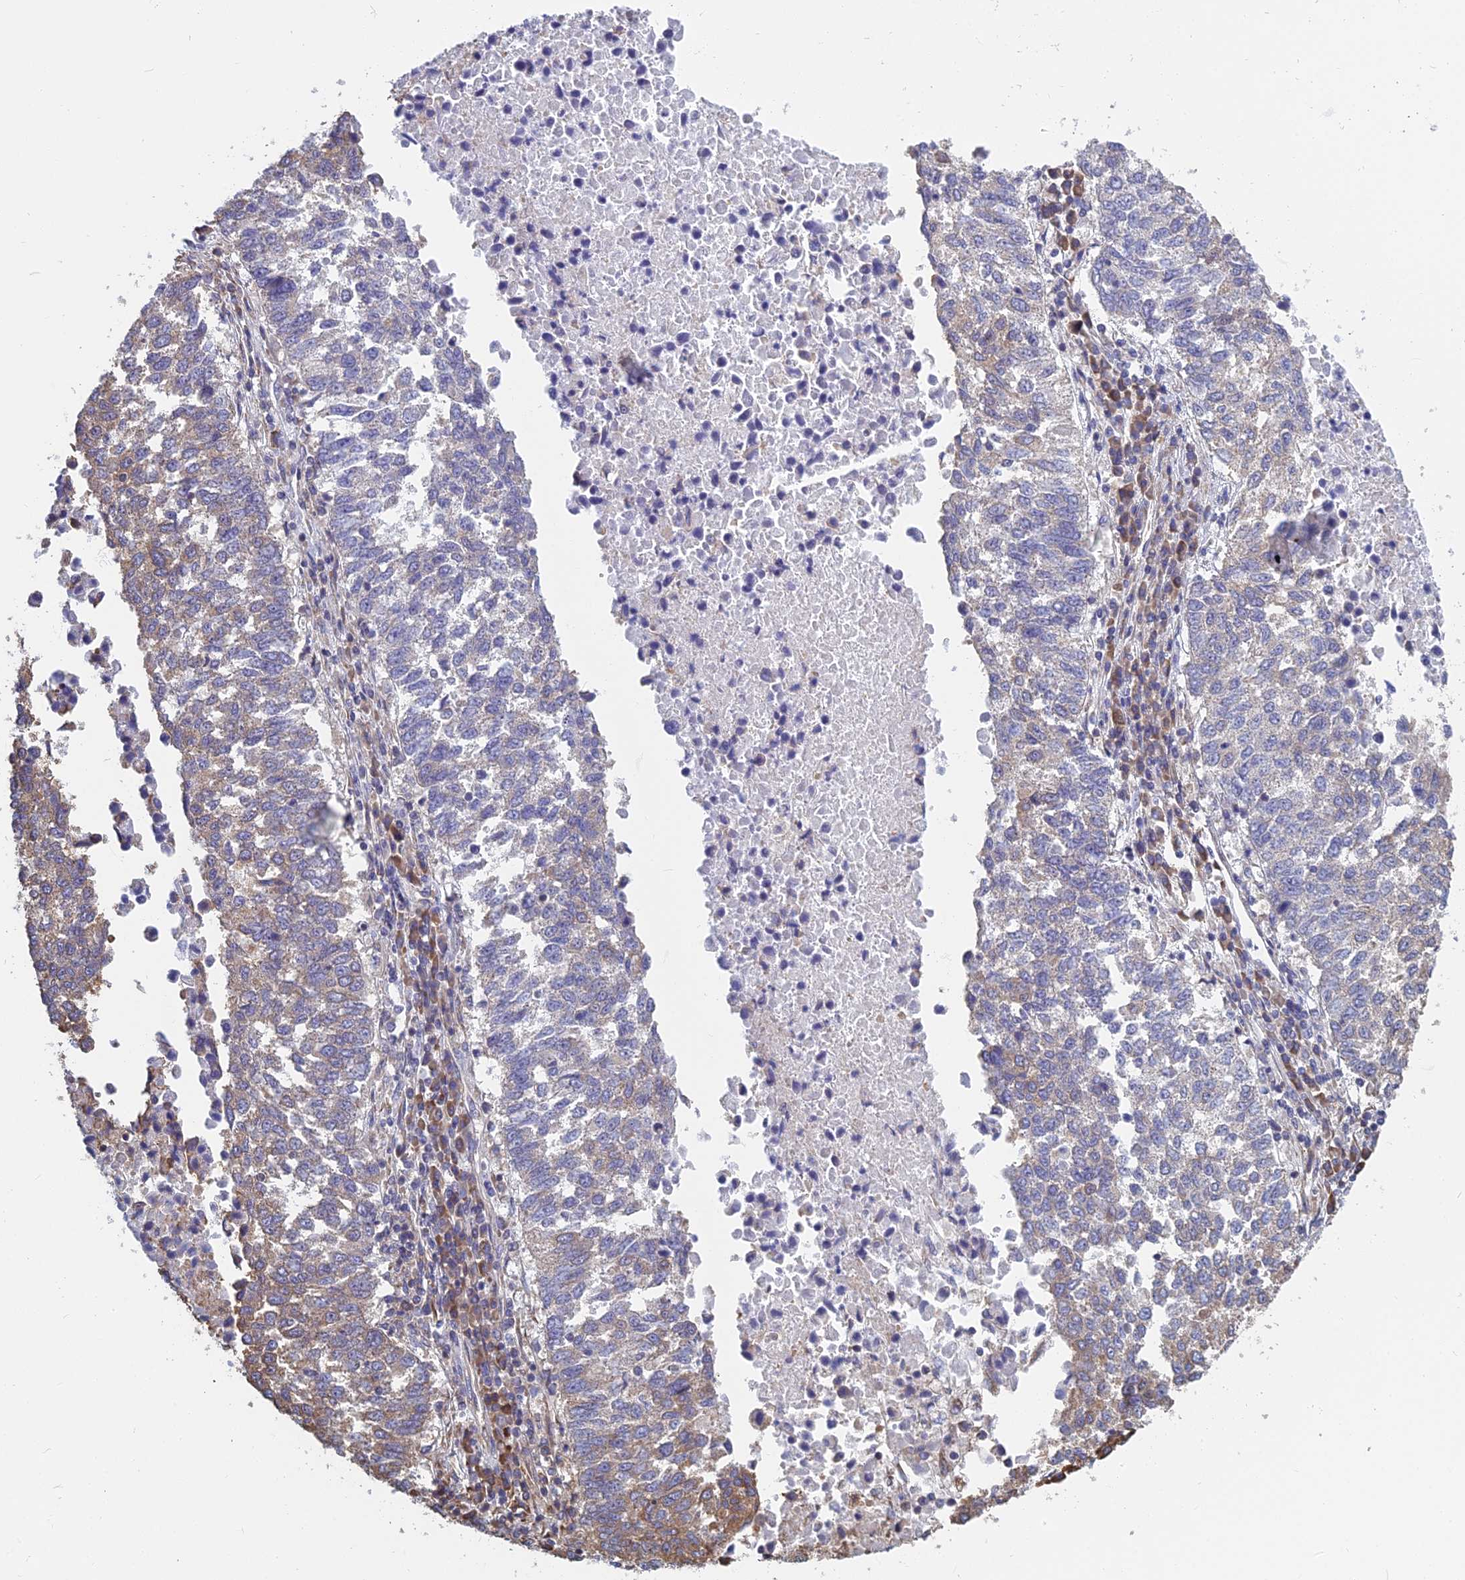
{"staining": {"intensity": "weak", "quantity": "<25%", "location": "cytoplasmic/membranous"}, "tissue": "lung cancer", "cell_type": "Tumor cells", "image_type": "cancer", "snomed": [{"axis": "morphology", "description": "Squamous cell carcinoma, NOS"}, {"axis": "topography", "description": "Lung"}], "caption": "This is an IHC histopathology image of lung cancer. There is no expression in tumor cells.", "gene": "KIAA1143", "patient": {"sex": "male", "age": 73}}